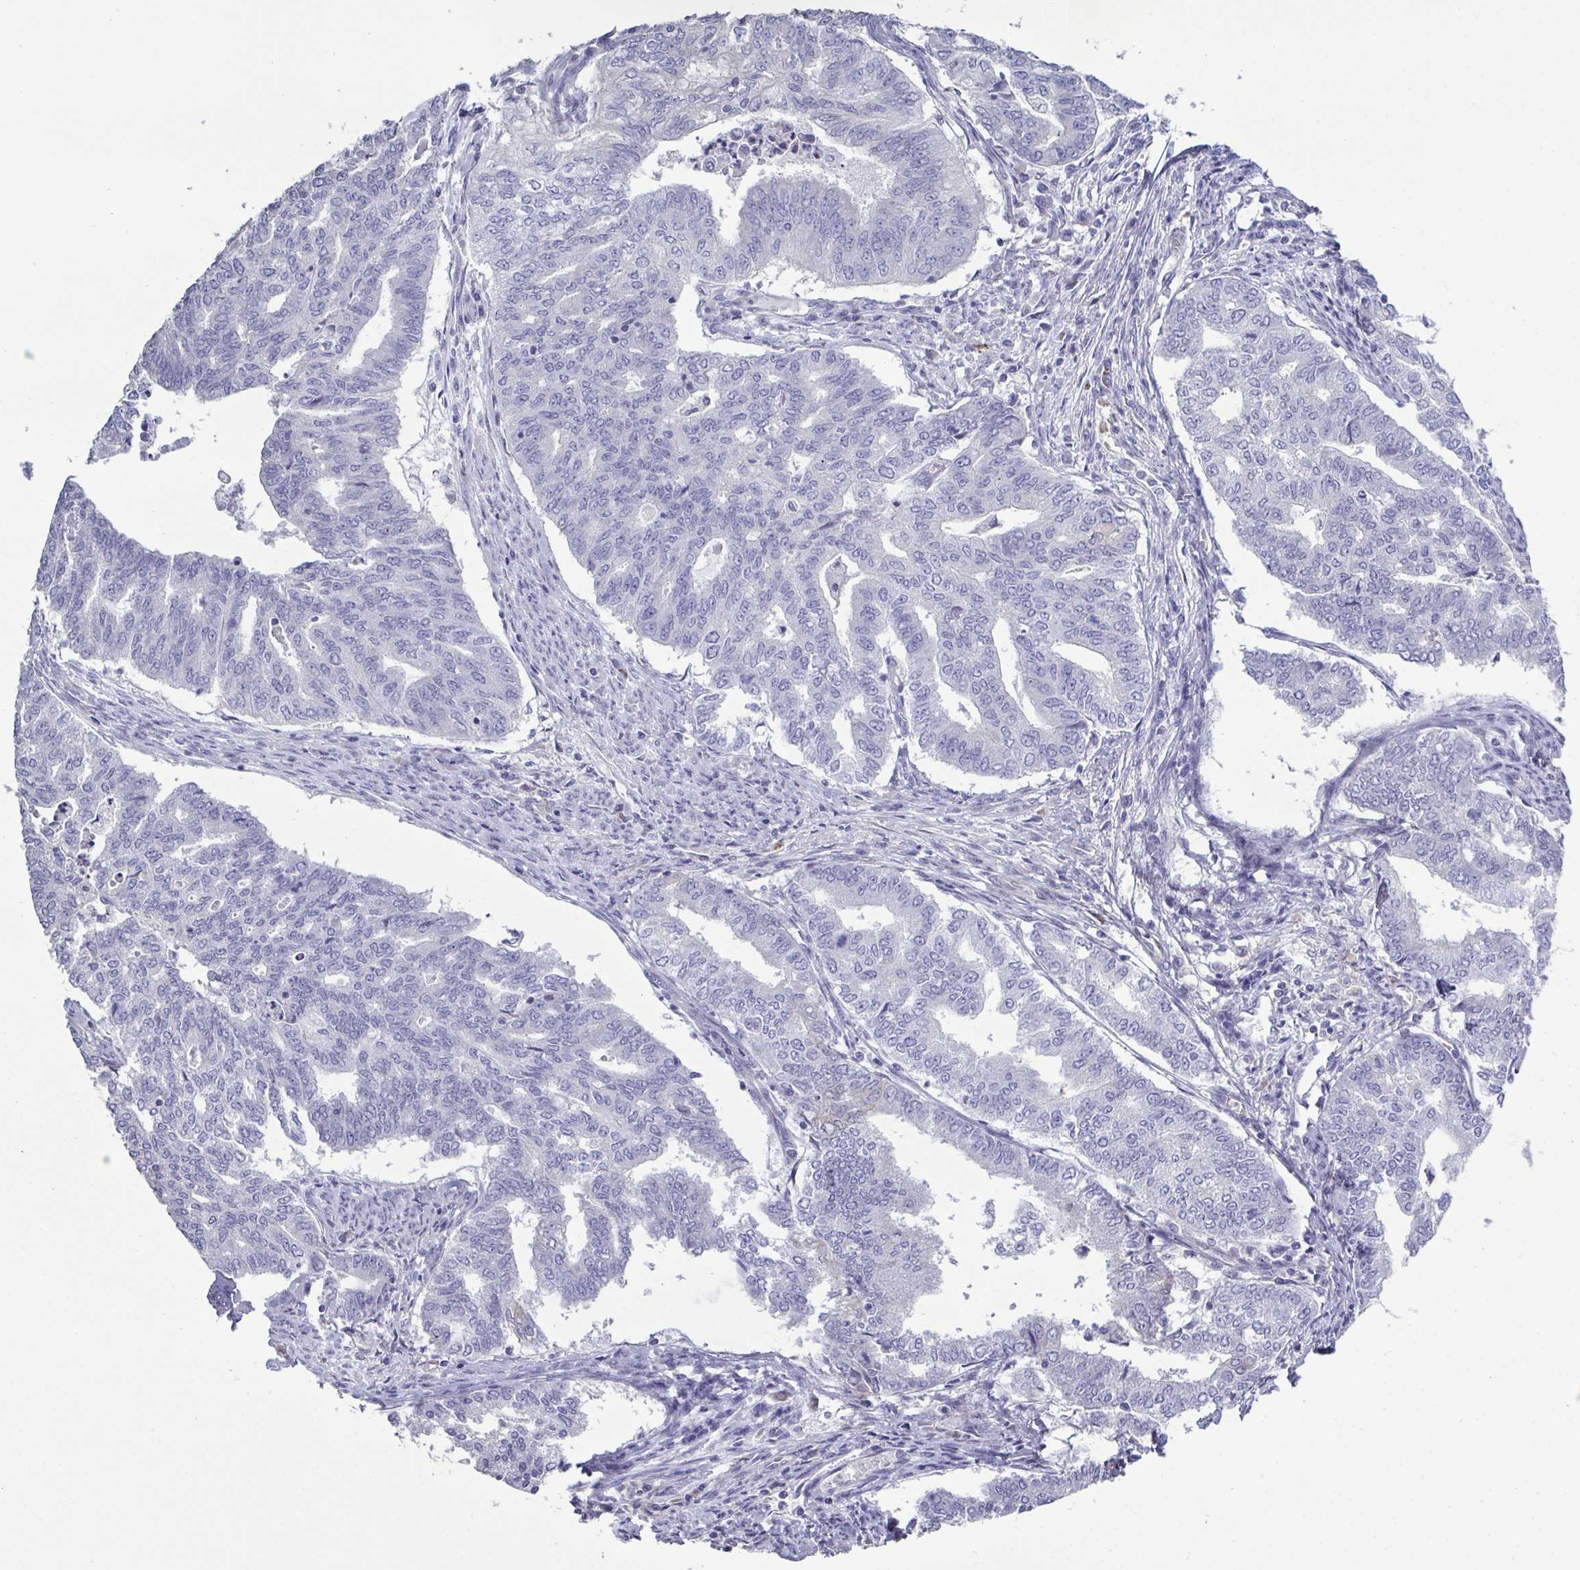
{"staining": {"intensity": "negative", "quantity": "none", "location": "none"}, "tissue": "endometrial cancer", "cell_type": "Tumor cells", "image_type": "cancer", "snomed": [{"axis": "morphology", "description": "Adenocarcinoma, NOS"}, {"axis": "topography", "description": "Endometrium"}], "caption": "Endometrial cancer (adenocarcinoma) was stained to show a protein in brown. There is no significant positivity in tumor cells.", "gene": "GLDC", "patient": {"sex": "female", "age": 79}}